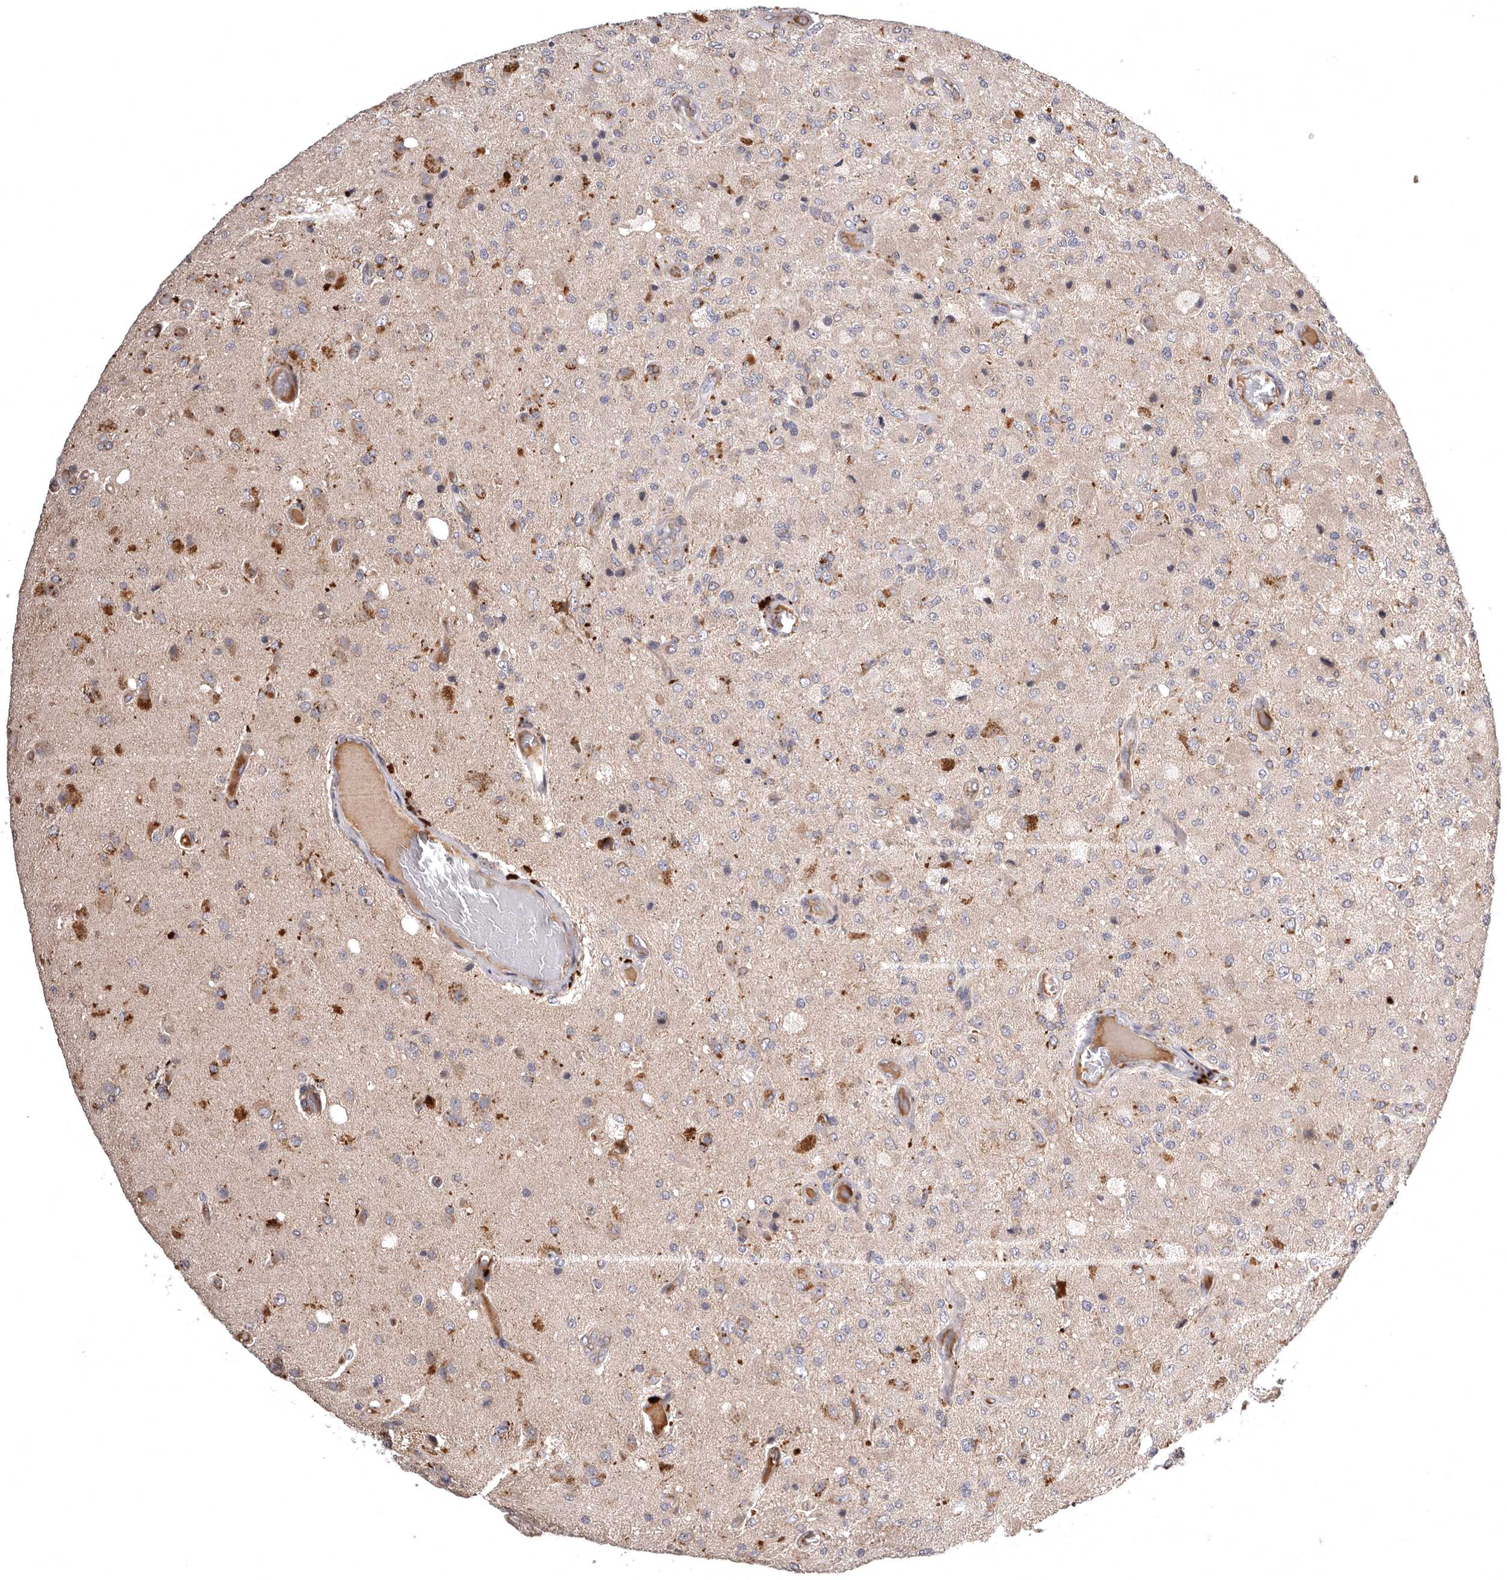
{"staining": {"intensity": "negative", "quantity": "none", "location": "none"}, "tissue": "glioma", "cell_type": "Tumor cells", "image_type": "cancer", "snomed": [{"axis": "morphology", "description": "Normal tissue, NOS"}, {"axis": "morphology", "description": "Glioma, malignant, High grade"}, {"axis": "topography", "description": "Cerebral cortex"}], "caption": "This histopathology image is of glioma stained with immunohistochemistry to label a protein in brown with the nuclei are counter-stained blue. There is no staining in tumor cells. Nuclei are stained in blue.", "gene": "ADCY2", "patient": {"sex": "male", "age": 77}}